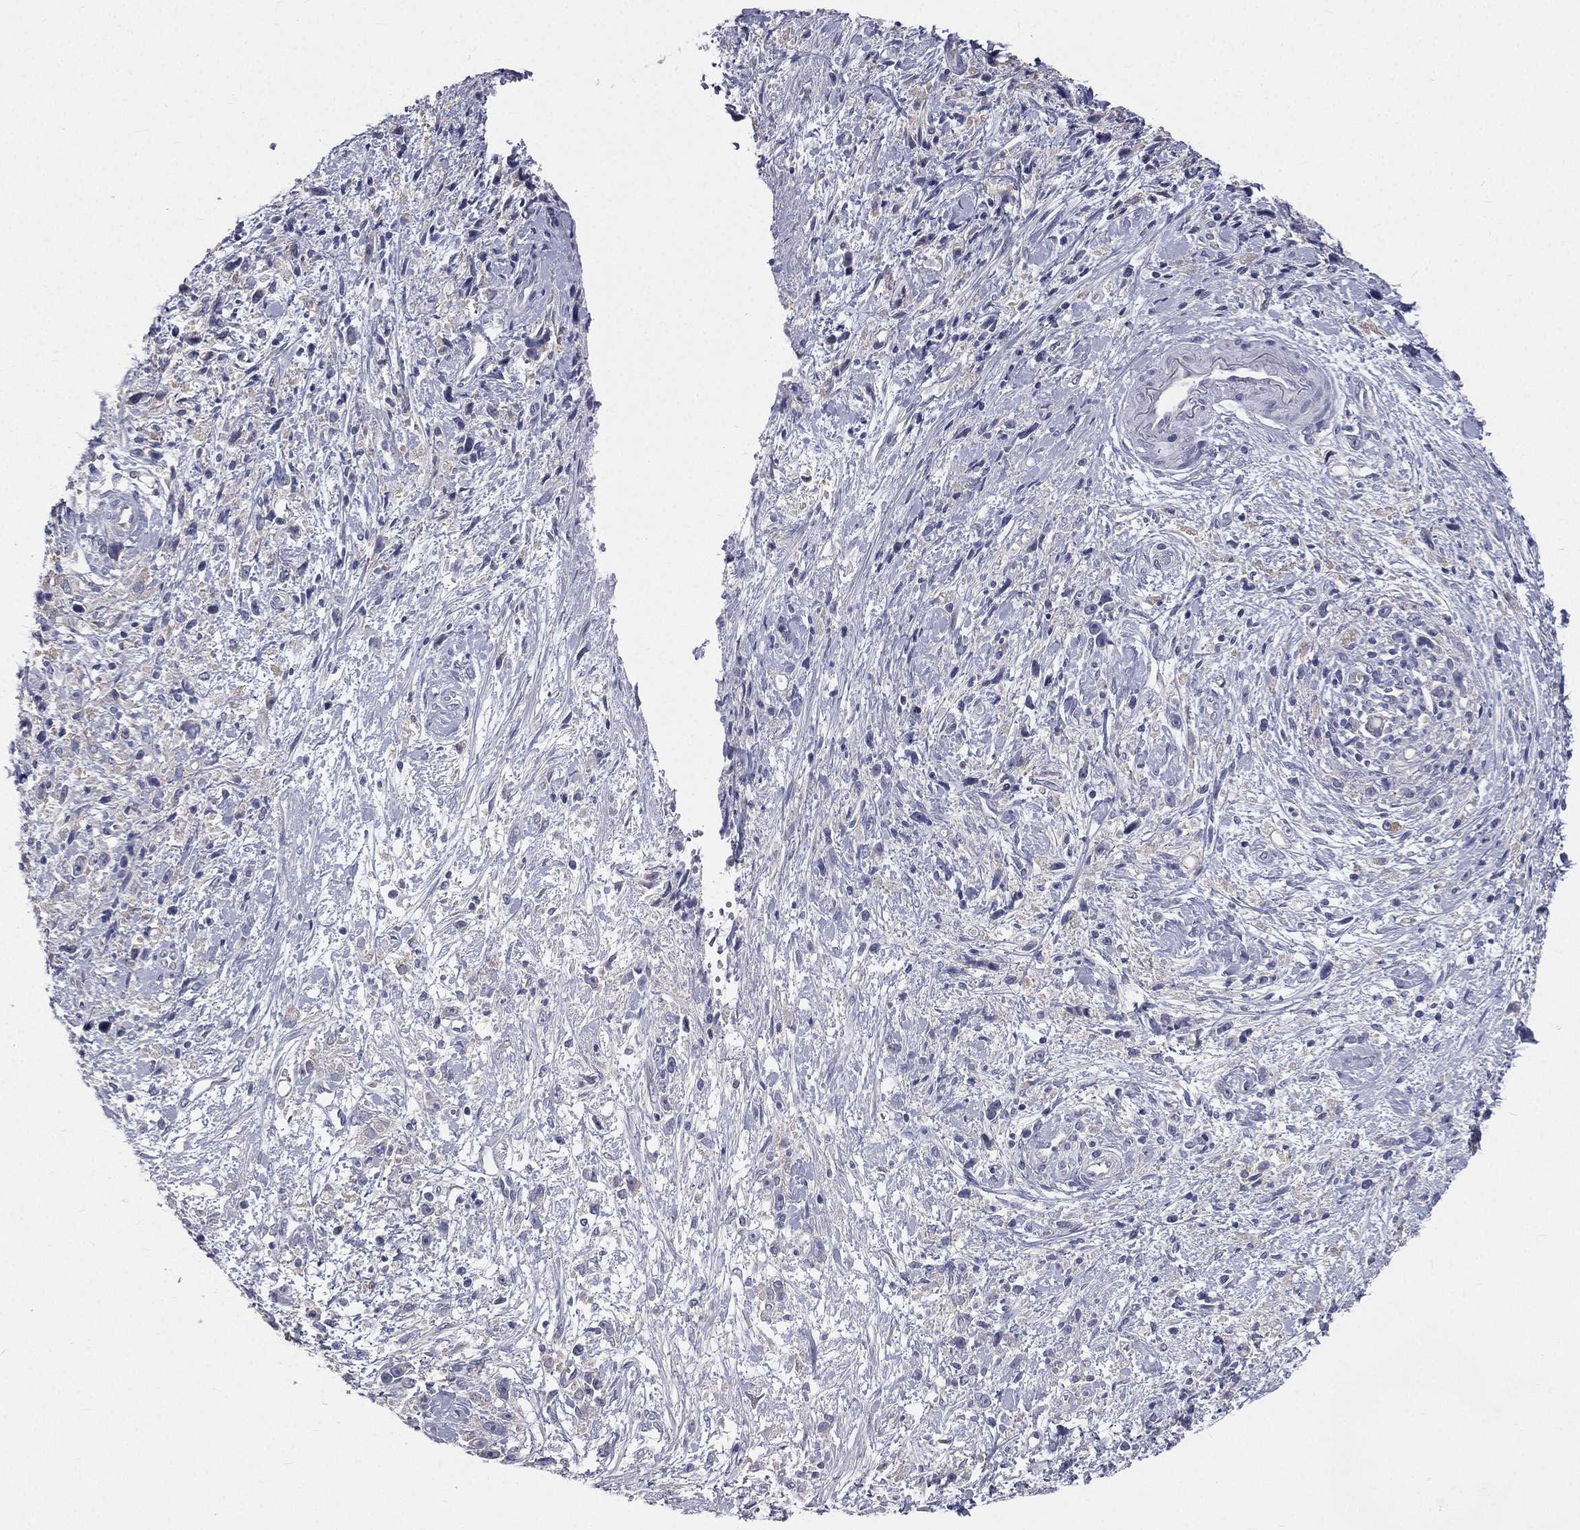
{"staining": {"intensity": "negative", "quantity": "none", "location": "none"}, "tissue": "stomach cancer", "cell_type": "Tumor cells", "image_type": "cancer", "snomed": [{"axis": "morphology", "description": "Adenocarcinoma, NOS"}, {"axis": "topography", "description": "Stomach"}], "caption": "Immunohistochemistry (IHC) photomicrograph of human adenocarcinoma (stomach) stained for a protein (brown), which displays no expression in tumor cells.", "gene": "MUC13", "patient": {"sex": "female", "age": 59}}